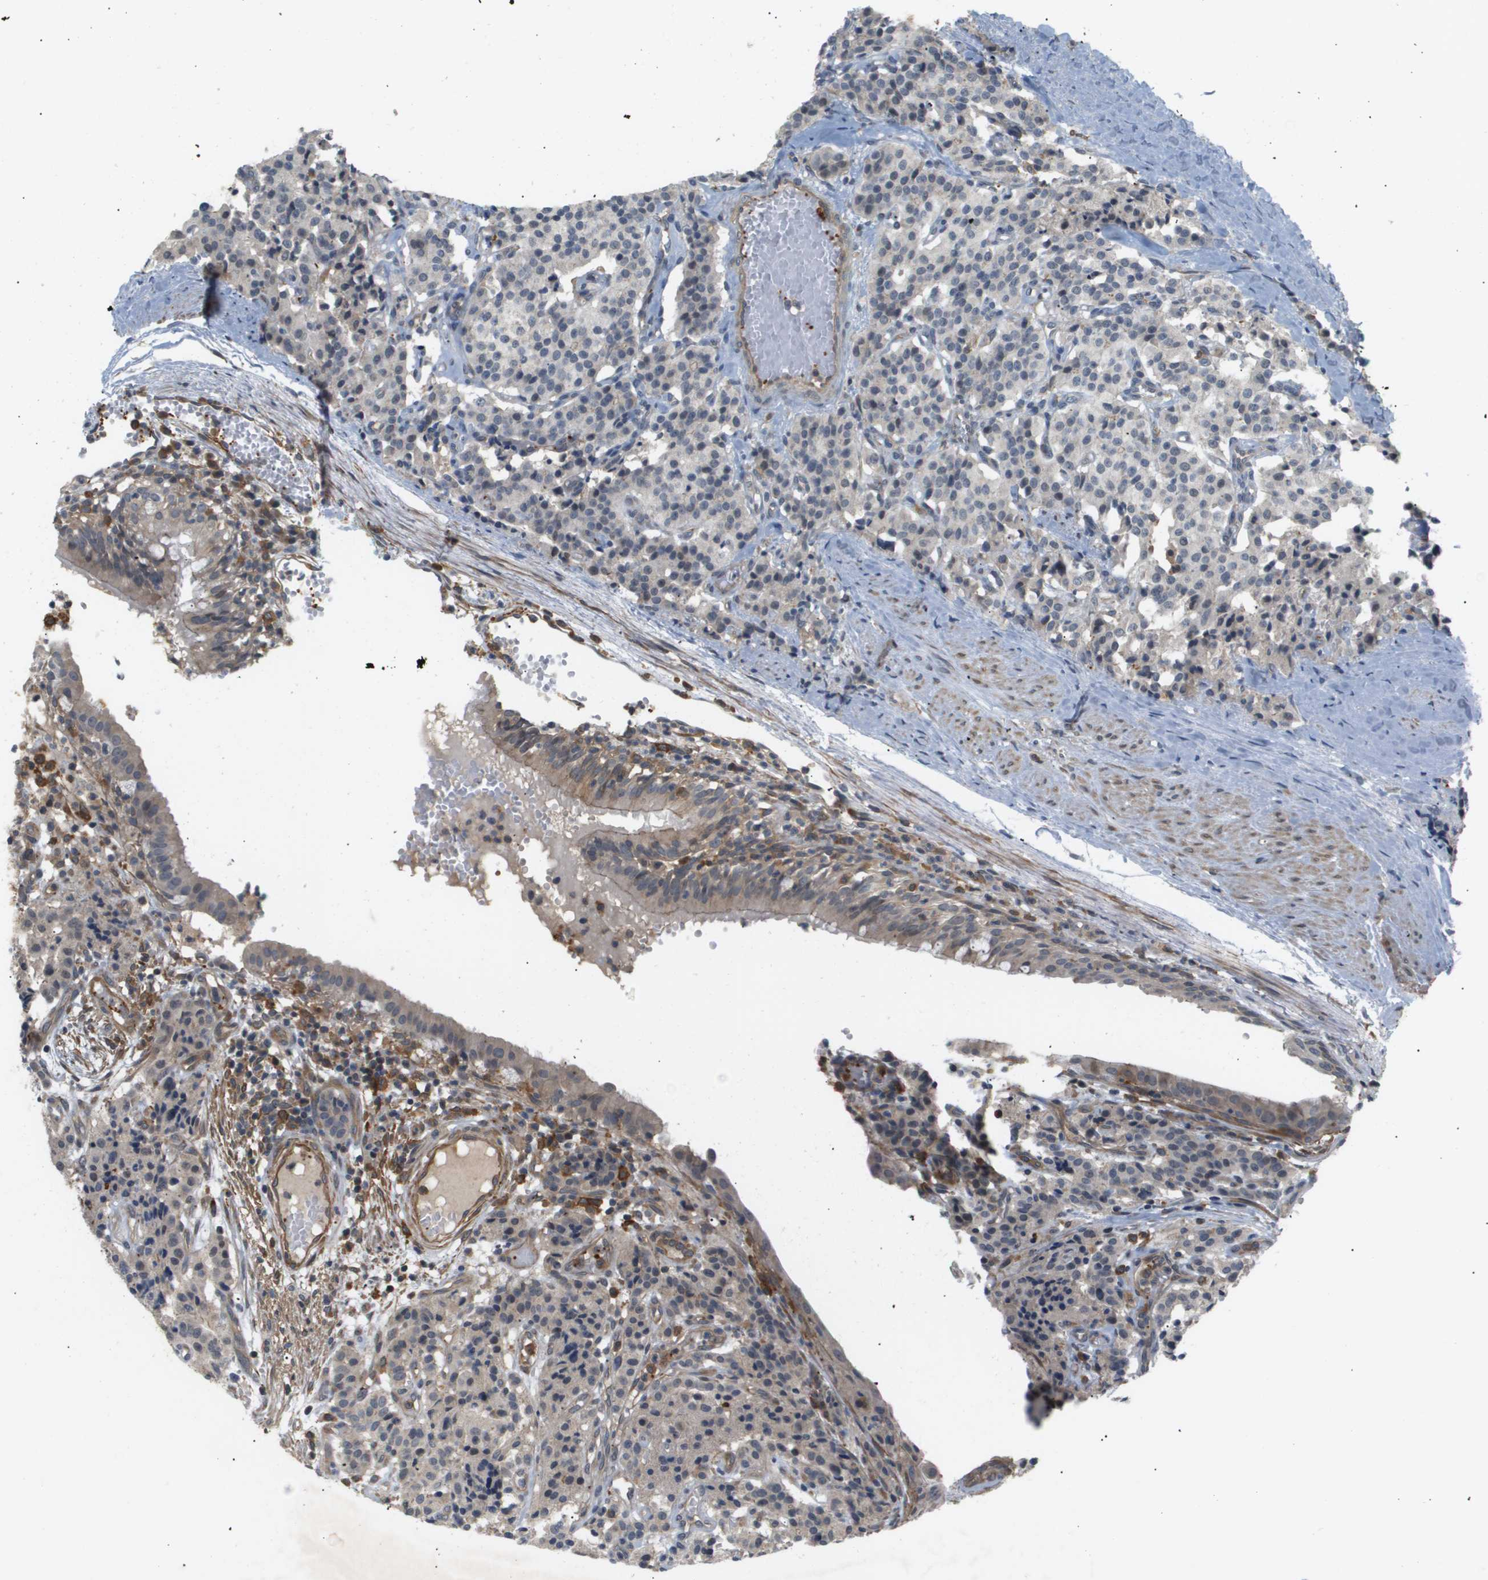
{"staining": {"intensity": "negative", "quantity": "none", "location": "none"}, "tissue": "carcinoid", "cell_type": "Tumor cells", "image_type": "cancer", "snomed": [{"axis": "morphology", "description": "Carcinoid, malignant, NOS"}, {"axis": "topography", "description": "Lung"}], "caption": "This is an IHC photomicrograph of carcinoid. There is no expression in tumor cells.", "gene": "CORO2B", "patient": {"sex": "male", "age": 30}}